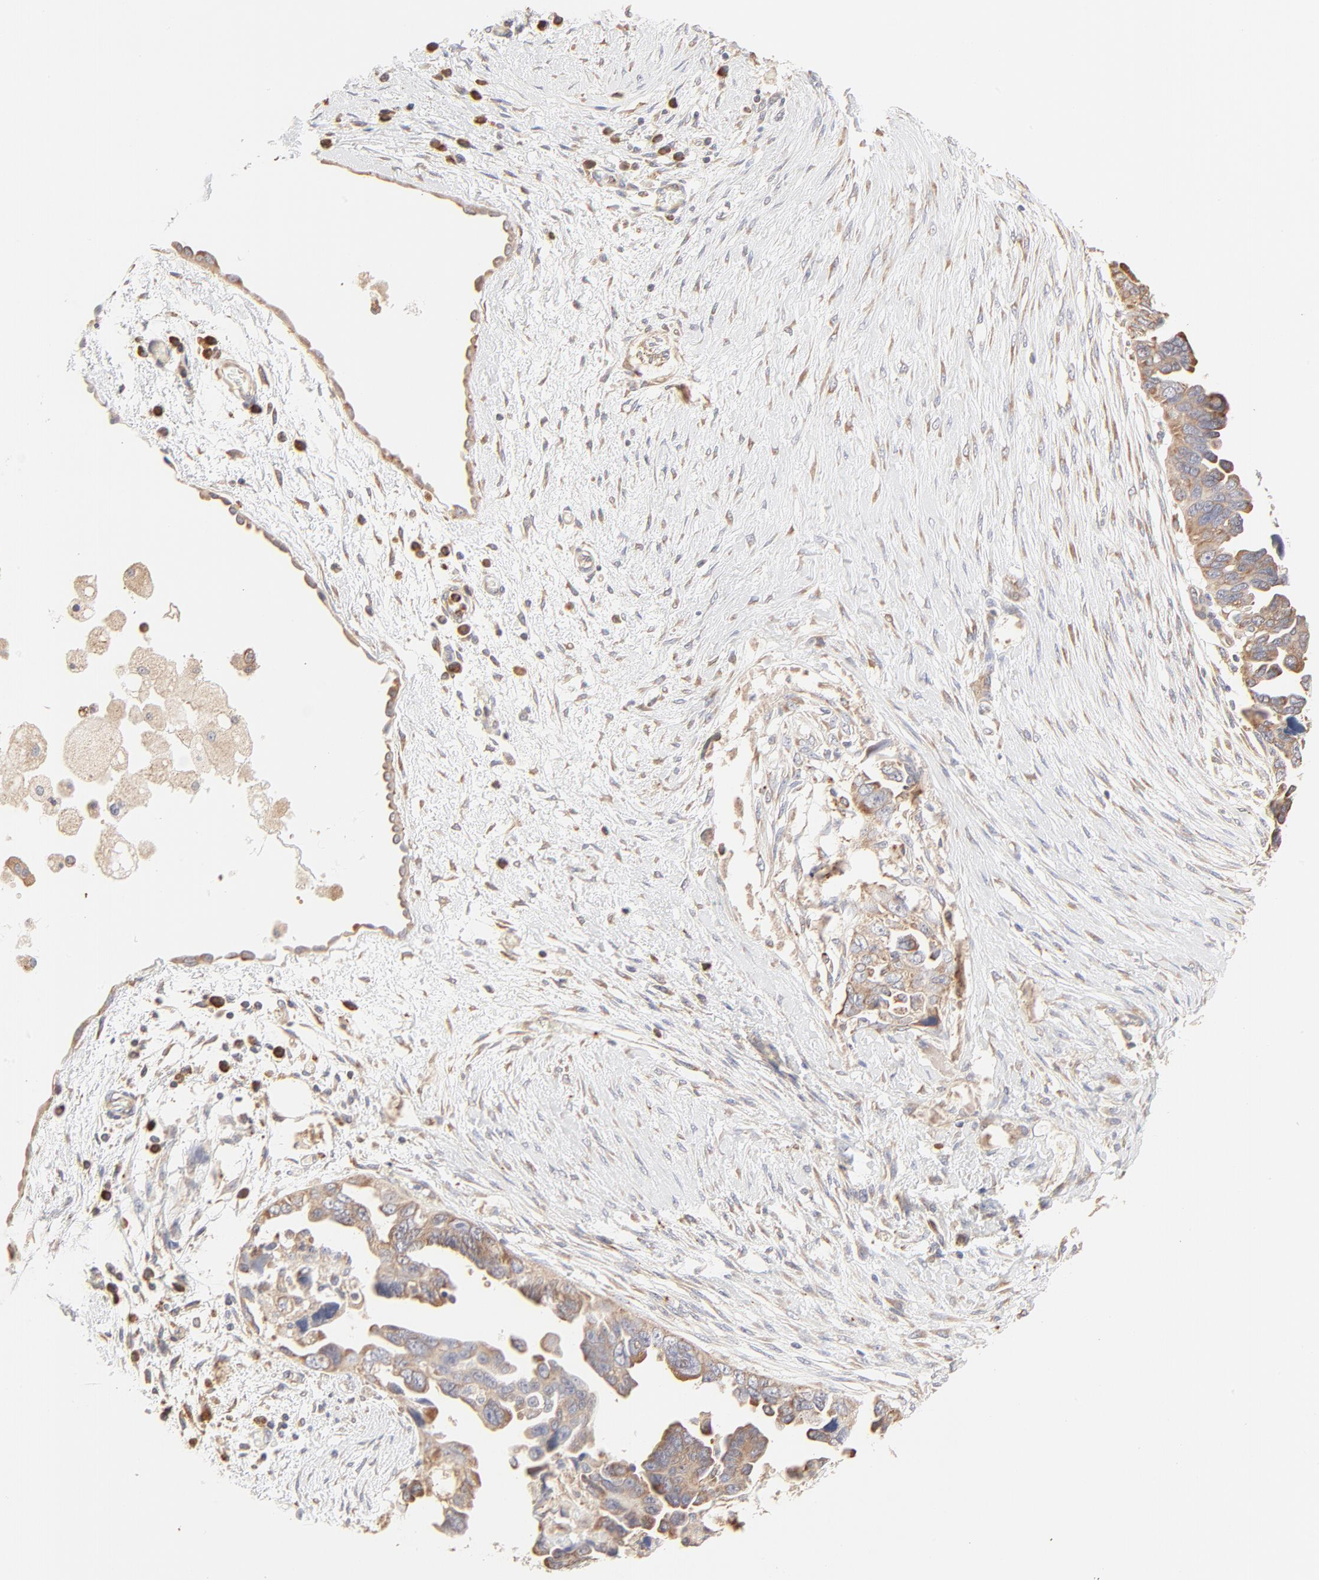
{"staining": {"intensity": "weak", "quantity": ">75%", "location": "cytoplasmic/membranous"}, "tissue": "ovarian cancer", "cell_type": "Tumor cells", "image_type": "cancer", "snomed": [{"axis": "morphology", "description": "Cystadenocarcinoma, serous, NOS"}, {"axis": "topography", "description": "Ovary"}], "caption": "This is an image of immunohistochemistry (IHC) staining of ovarian cancer, which shows weak staining in the cytoplasmic/membranous of tumor cells.", "gene": "RPS20", "patient": {"sex": "female", "age": 63}}